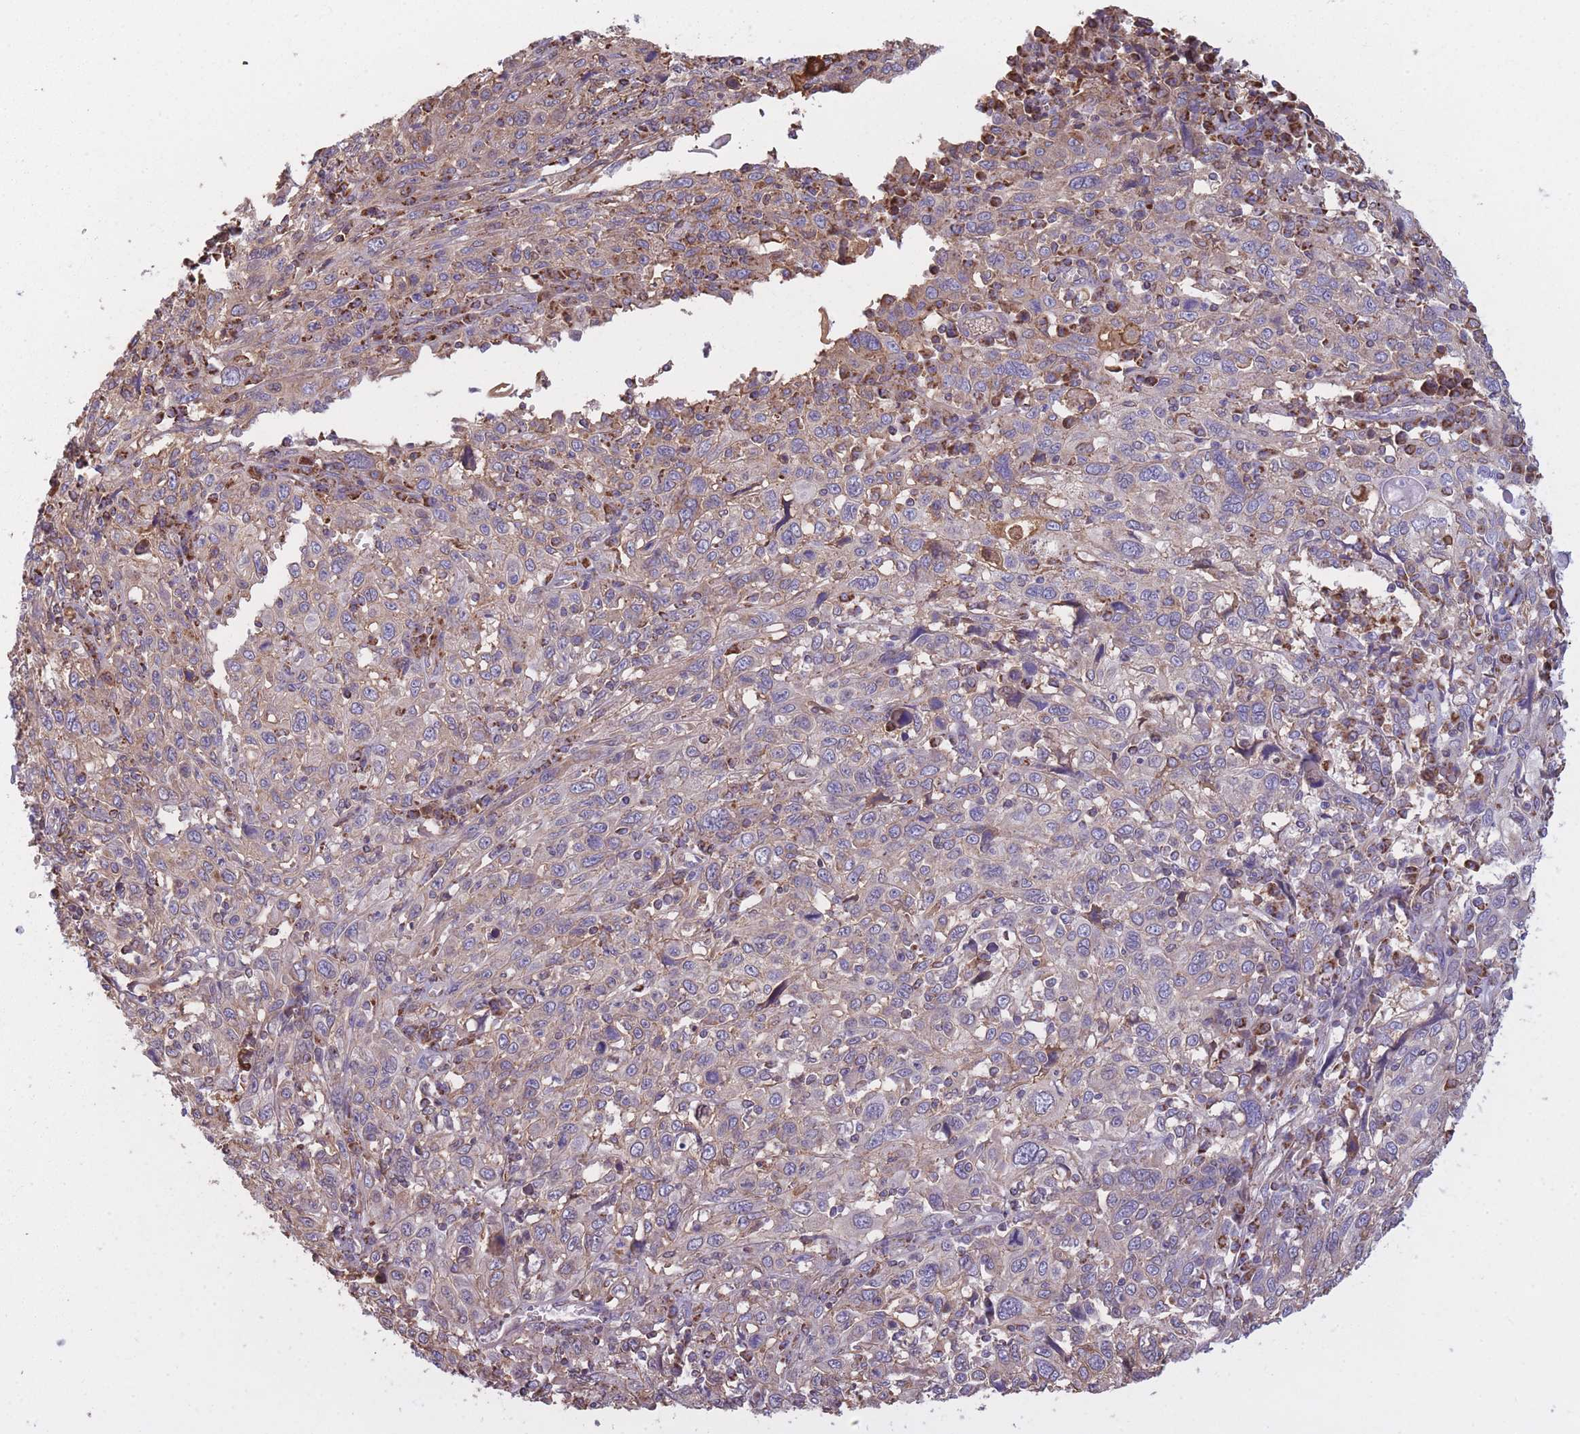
{"staining": {"intensity": "negative", "quantity": "none", "location": "none"}, "tissue": "cervical cancer", "cell_type": "Tumor cells", "image_type": "cancer", "snomed": [{"axis": "morphology", "description": "Squamous cell carcinoma, NOS"}, {"axis": "topography", "description": "Cervix"}], "caption": "Image shows no significant protein staining in tumor cells of cervical squamous cell carcinoma.", "gene": "KAT2A", "patient": {"sex": "female", "age": 46}}